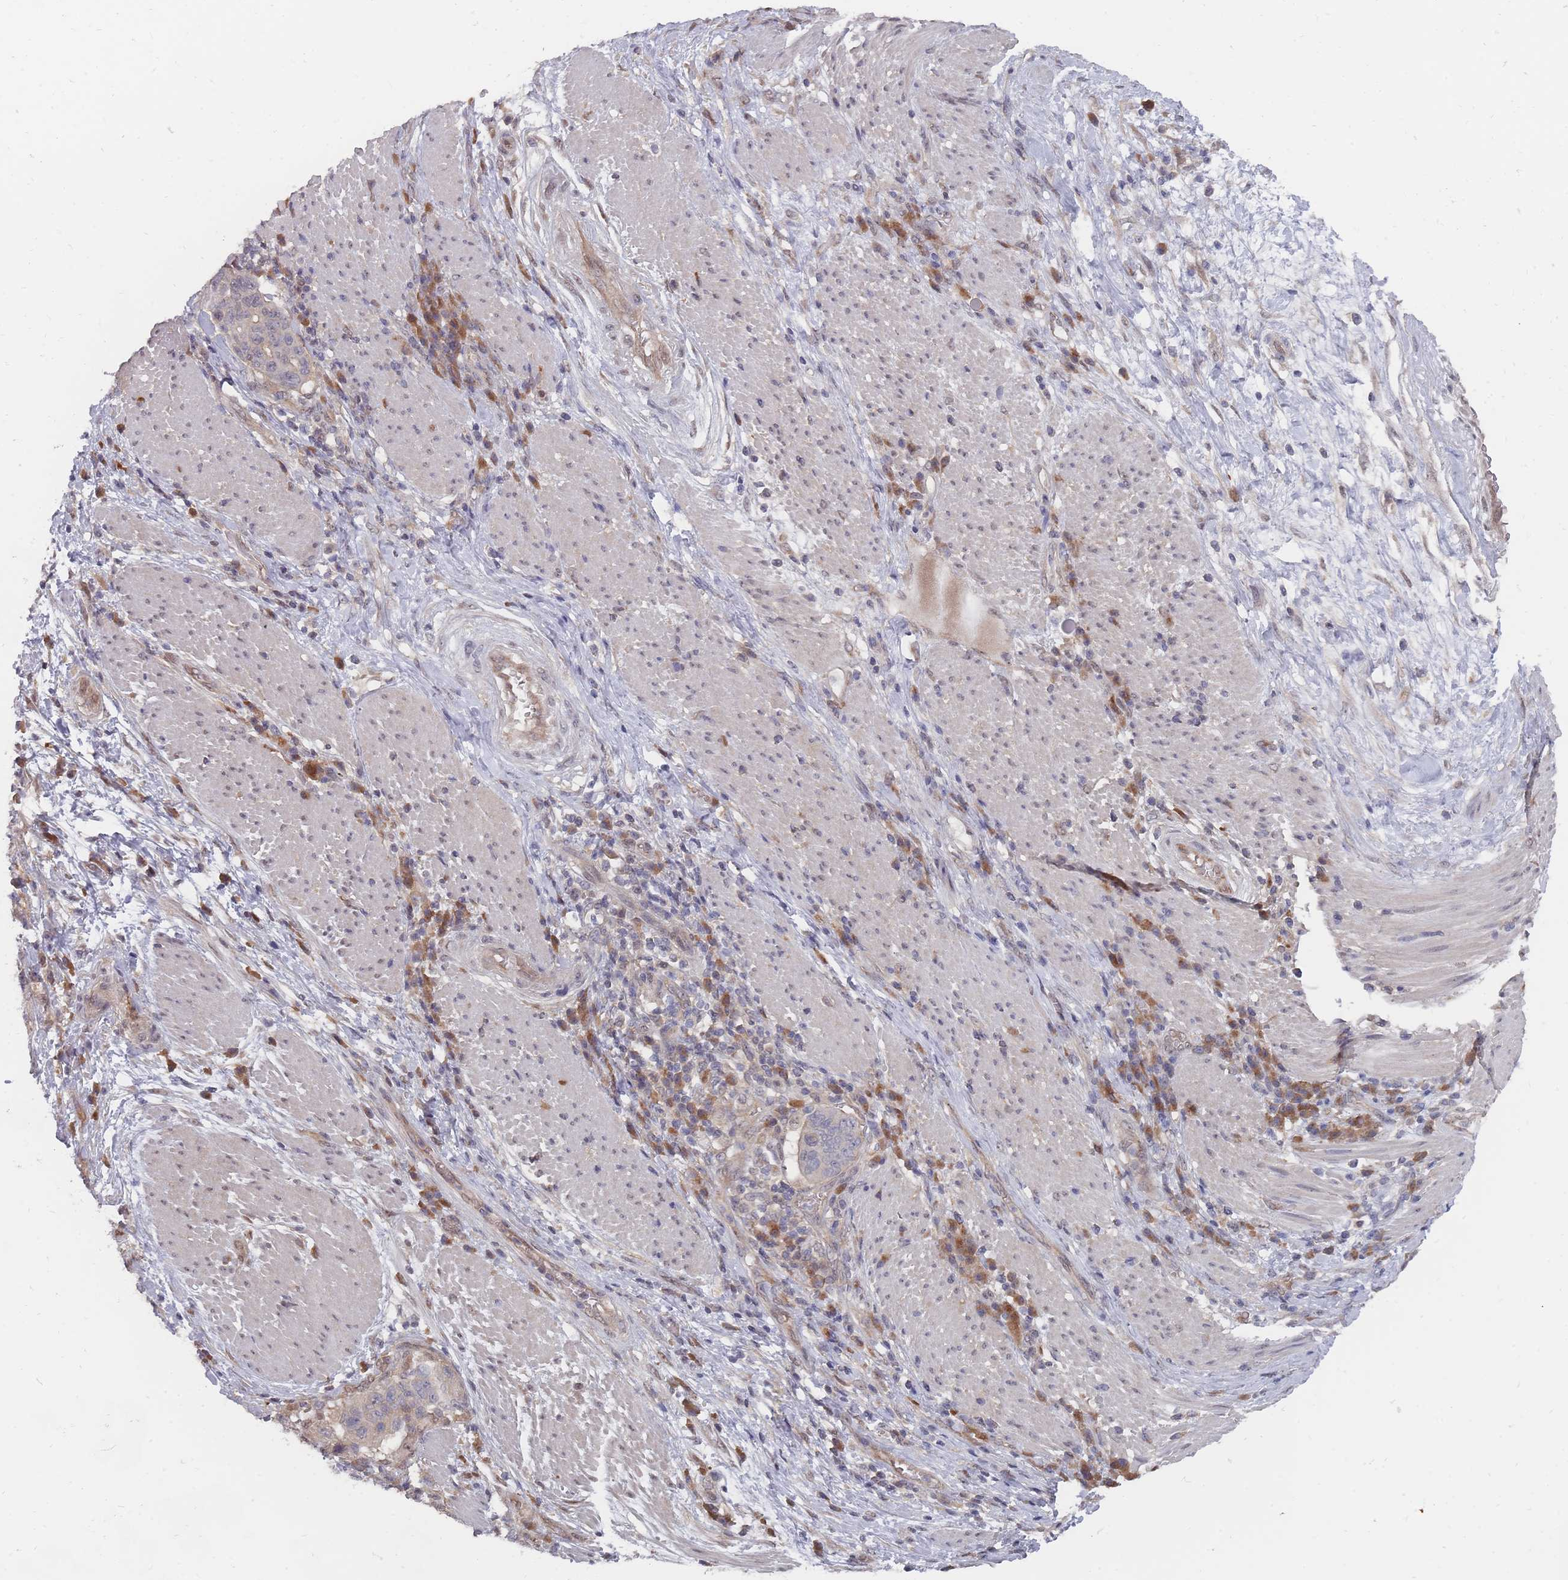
{"staining": {"intensity": "negative", "quantity": "none", "location": "none"}, "tissue": "stomach cancer", "cell_type": "Tumor cells", "image_type": "cancer", "snomed": [{"axis": "morphology", "description": "Normal tissue, NOS"}, {"axis": "morphology", "description": "Adenocarcinoma, NOS"}, {"axis": "topography", "description": "Stomach"}], "caption": "Tumor cells show no significant protein positivity in stomach cancer.", "gene": "NKD1", "patient": {"sex": "female", "age": 64}}